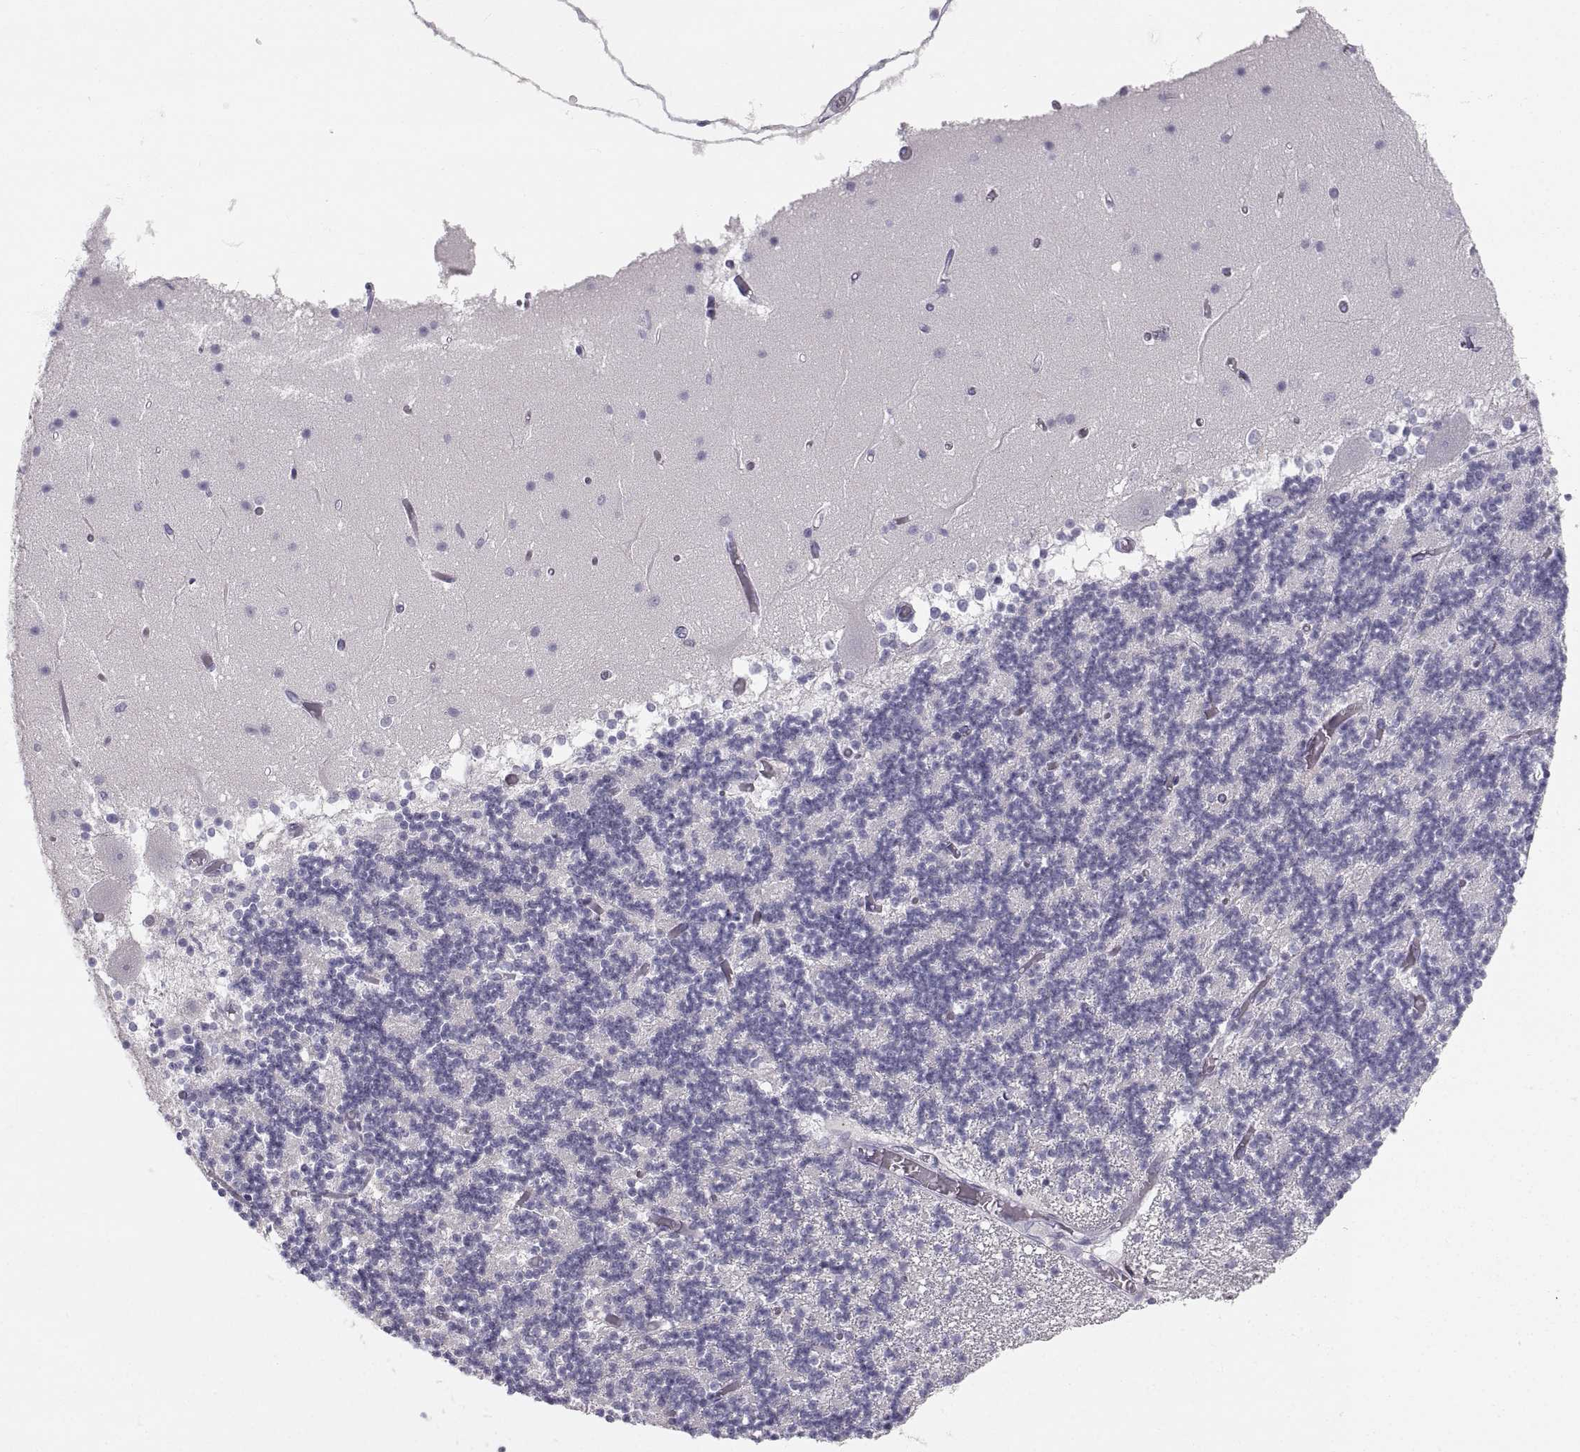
{"staining": {"intensity": "negative", "quantity": "none", "location": "none"}, "tissue": "cerebellum", "cell_type": "Cells in granular layer", "image_type": "normal", "snomed": [{"axis": "morphology", "description": "Normal tissue, NOS"}, {"axis": "topography", "description": "Cerebellum"}], "caption": "An immunohistochemistry micrograph of benign cerebellum is shown. There is no staining in cells in granular layer of cerebellum. Brightfield microscopy of IHC stained with DAB (3,3'-diaminobenzidine) (brown) and hematoxylin (blue), captured at high magnification.", "gene": "ZNF185", "patient": {"sex": "female", "age": 28}}